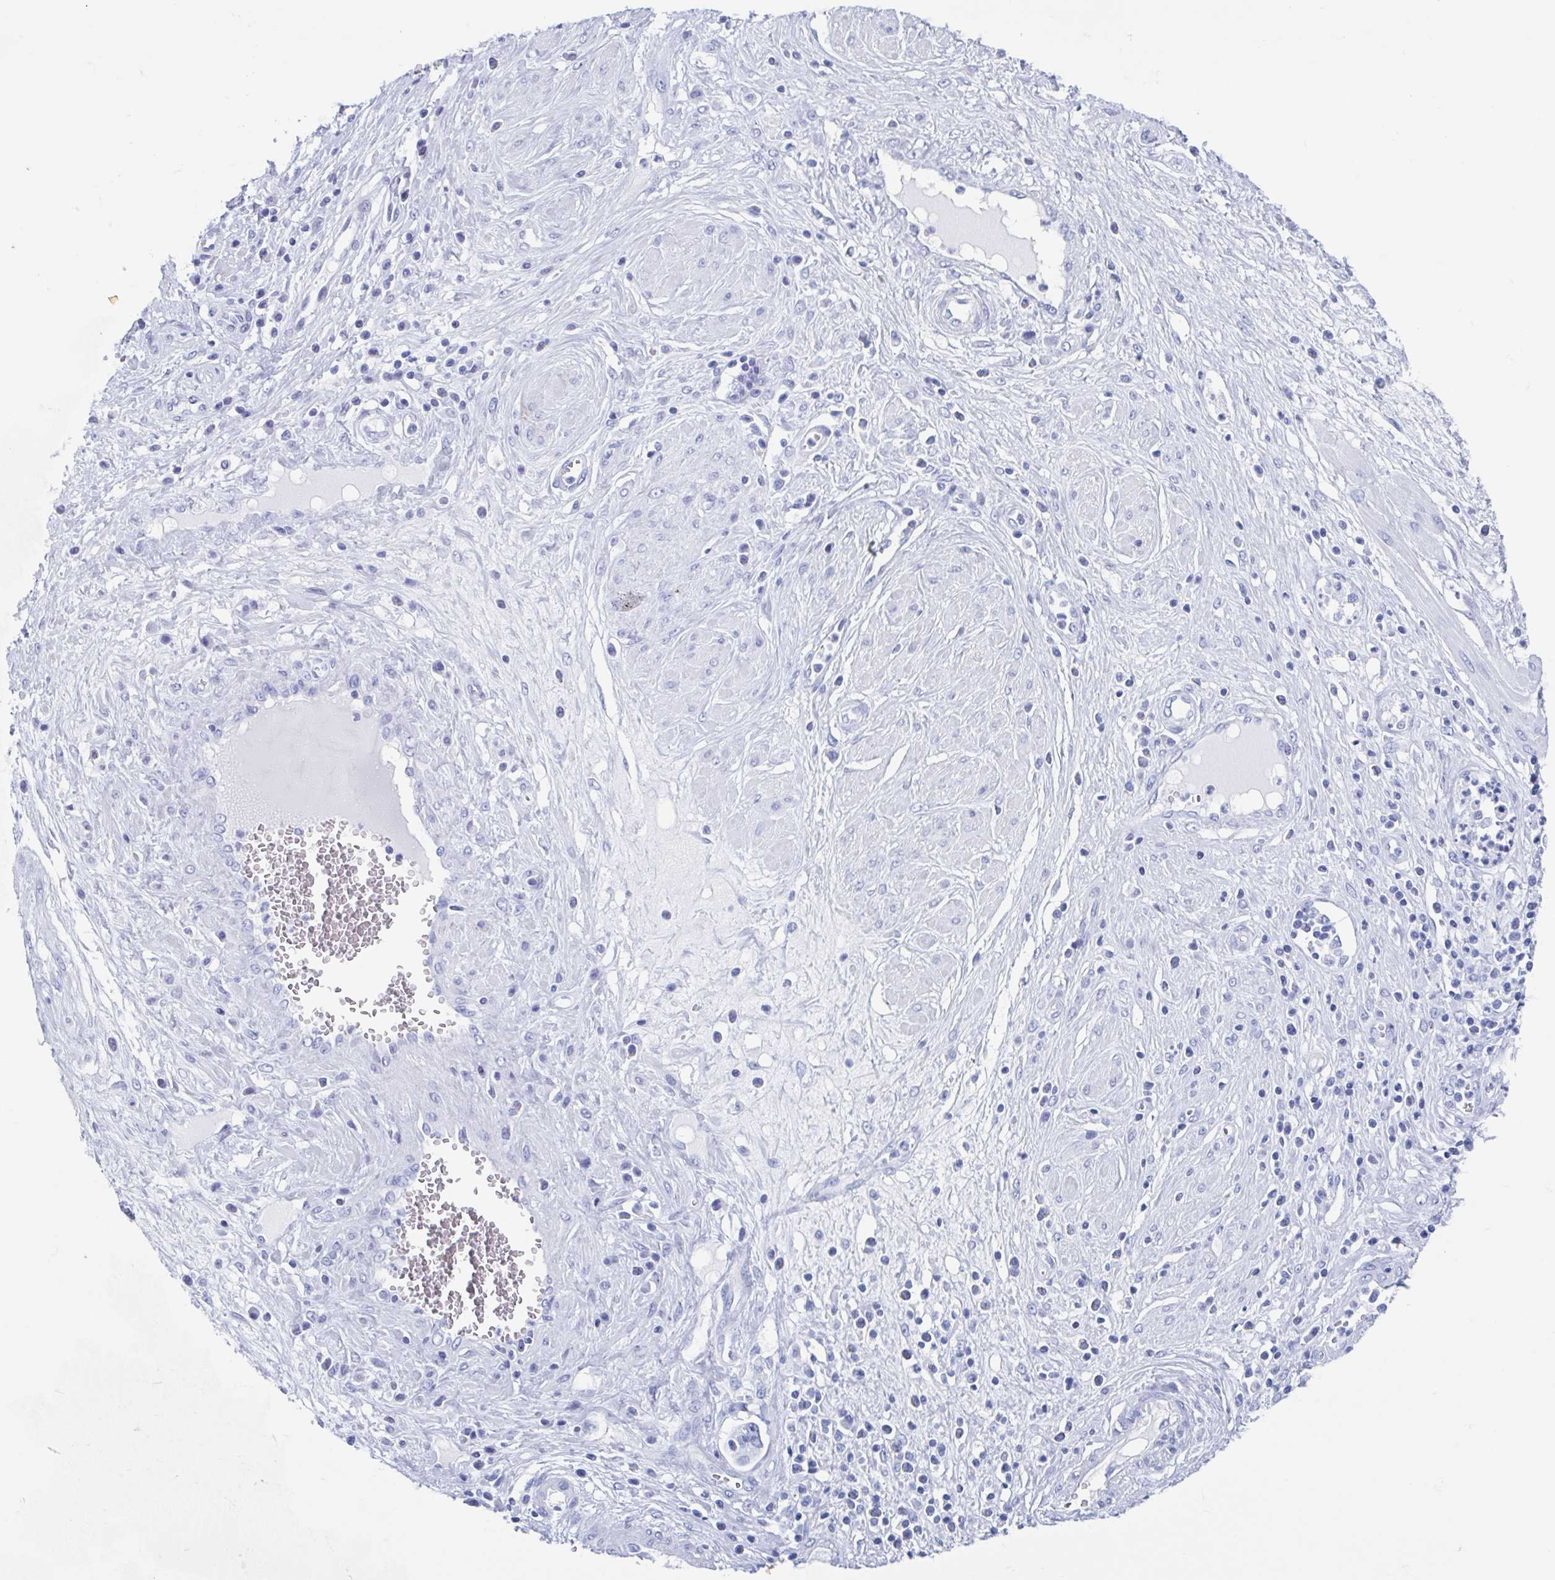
{"staining": {"intensity": "negative", "quantity": "none", "location": "none"}, "tissue": "cervical cancer", "cell_type": "Tumor cells", "image_type": "cancer", "snomed": [{"axis": "morphology", "description": "Squamous cell carcinoma, NOS"}, {"axis": "topography", "description": "Cervix"}], "caption": "Immunohistochemistry (IHC) of human cervical cancer (squamous cell carcinoma) shows no expression in tumor cells.", "gene": "C10orf53", "patient": {"sex": "female", "age": 36}}